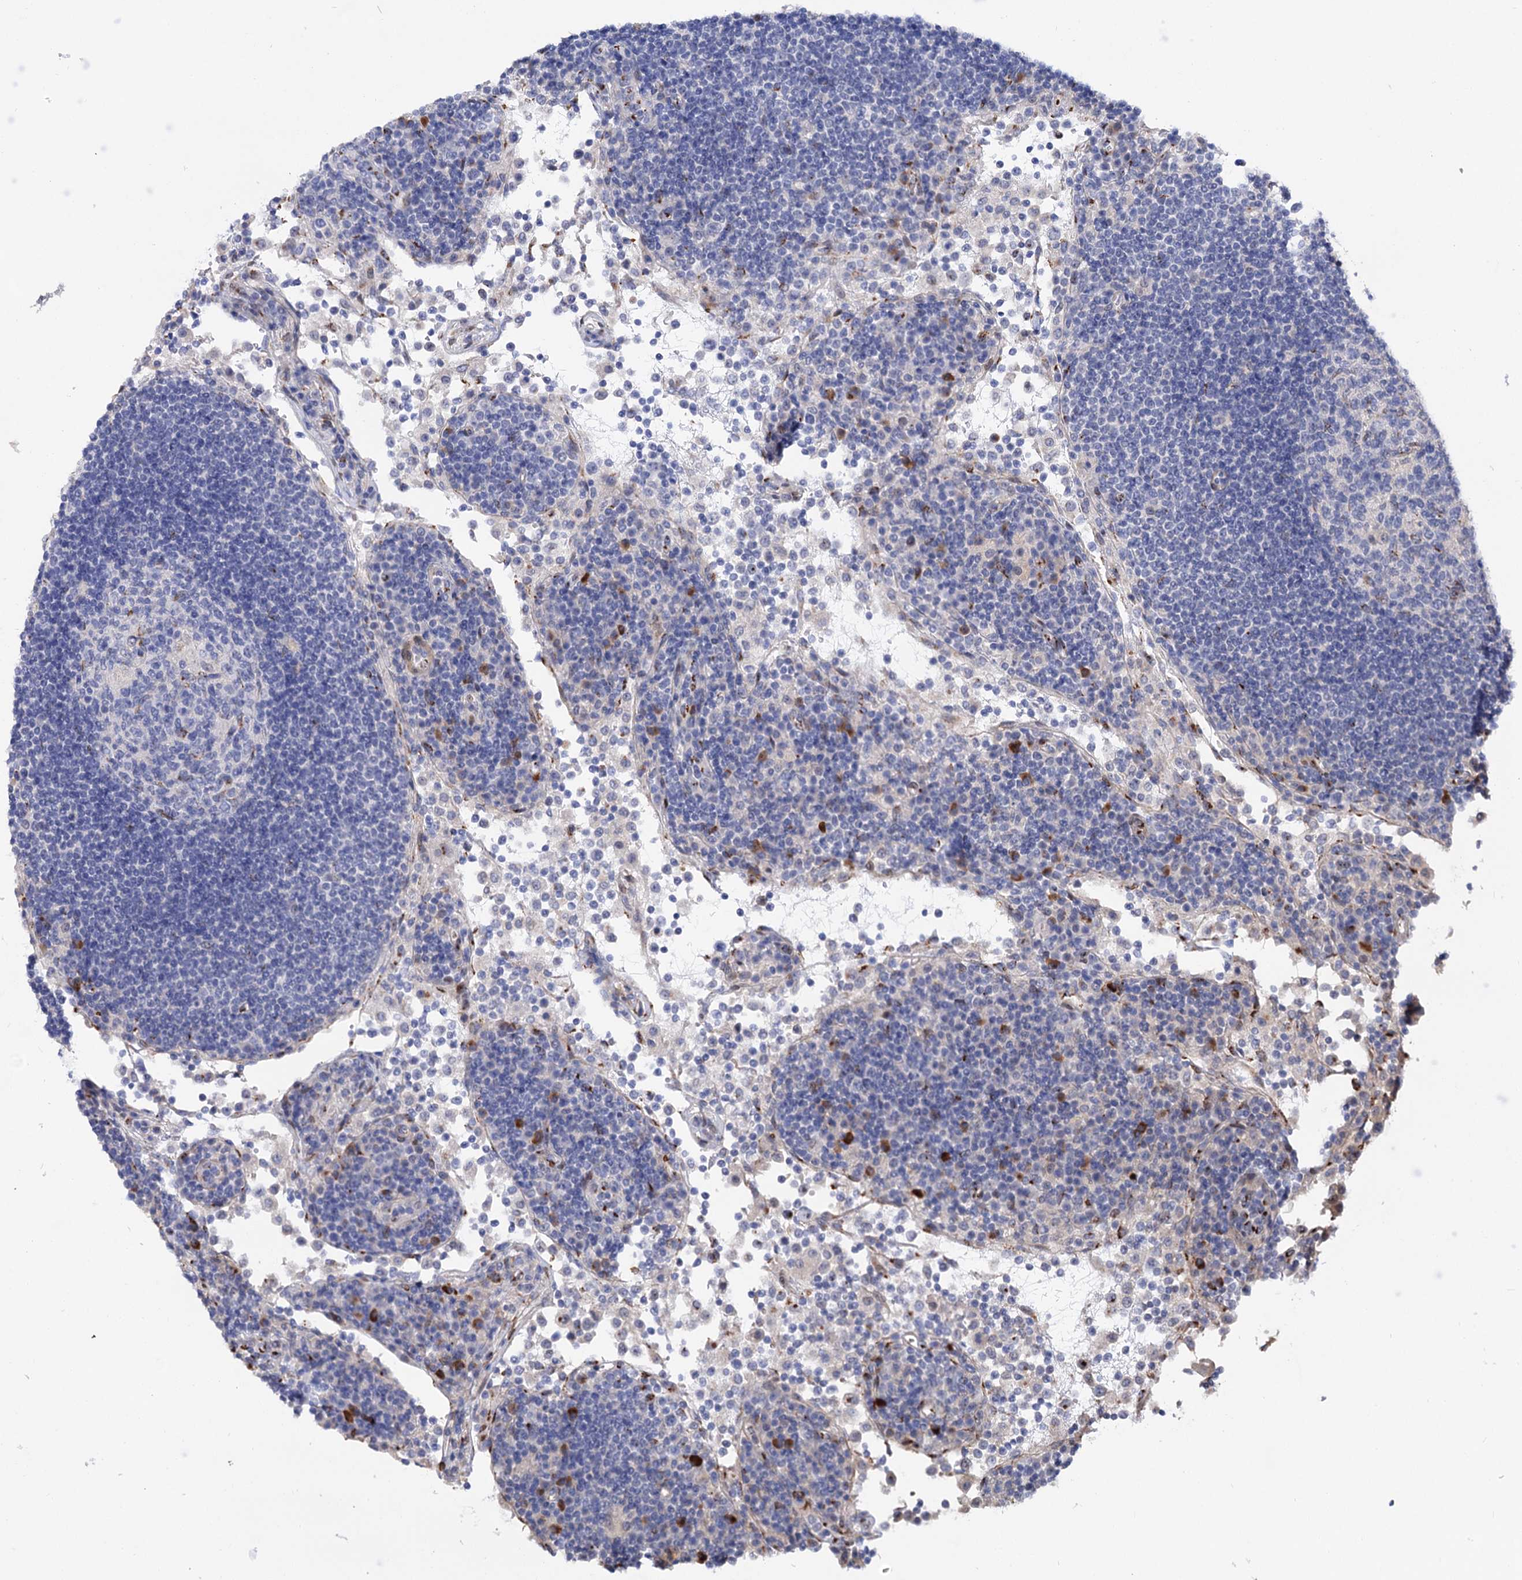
{"staining": {"intensity": "negative", "quantity": "none", "location": "none"}, "tissue": "lymph node", "cell_type": "Germinal center cells", "image_type": "normal", "snomed": [{"axis": "morphology", "description": "Normal tissue, NOS"}, {"axis": "topography", "description": "Lymph node"}], "caption": "Lymph node was stained to show a protein in brown. There is no significant positivity in germinal center cells. (Brightfield microscopy of DAB (3,3'-diaminobenzidine) immunohistochemistry at high magnification).", "gene": "C11orf96", "patient": {"sex": "female", "age": 53}}